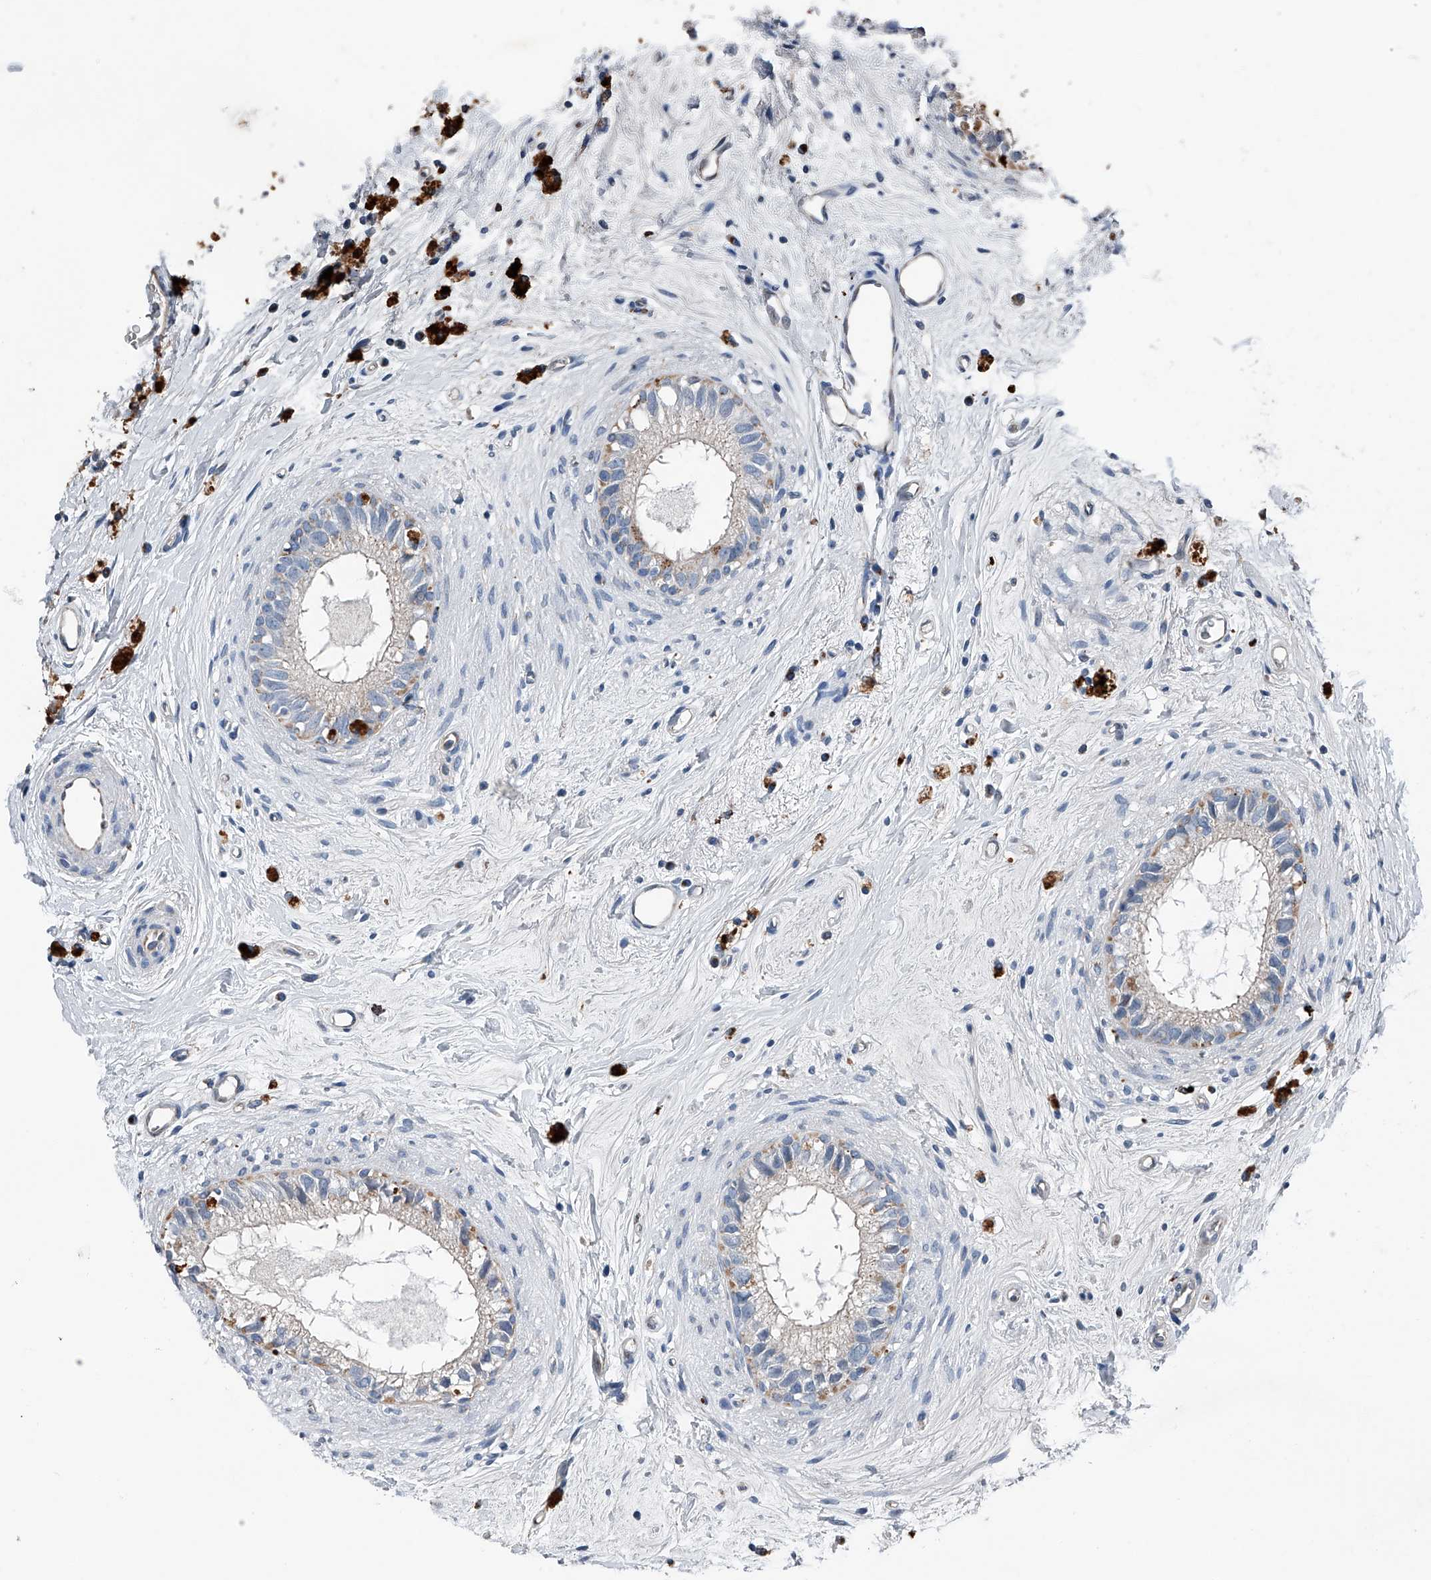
{"staining": {"intensity": "negative", "quantity": "none", "location": "none"}, "tissue": "epididymis", "cell_type": "Glandular cells", "image_type": "normal", "snomed": [{"axis": "morphology", "description": "Normal tissue, NOS"}, {"axis": "topography", "description": "Epididymis"}], "caption": "IHC image of benign epididymis: human epididymis stained with DAB reveals no significant protein positivity in glandular cells.", "gene": "ZNF772", "patient": {"sex": "male", "age": 80}}